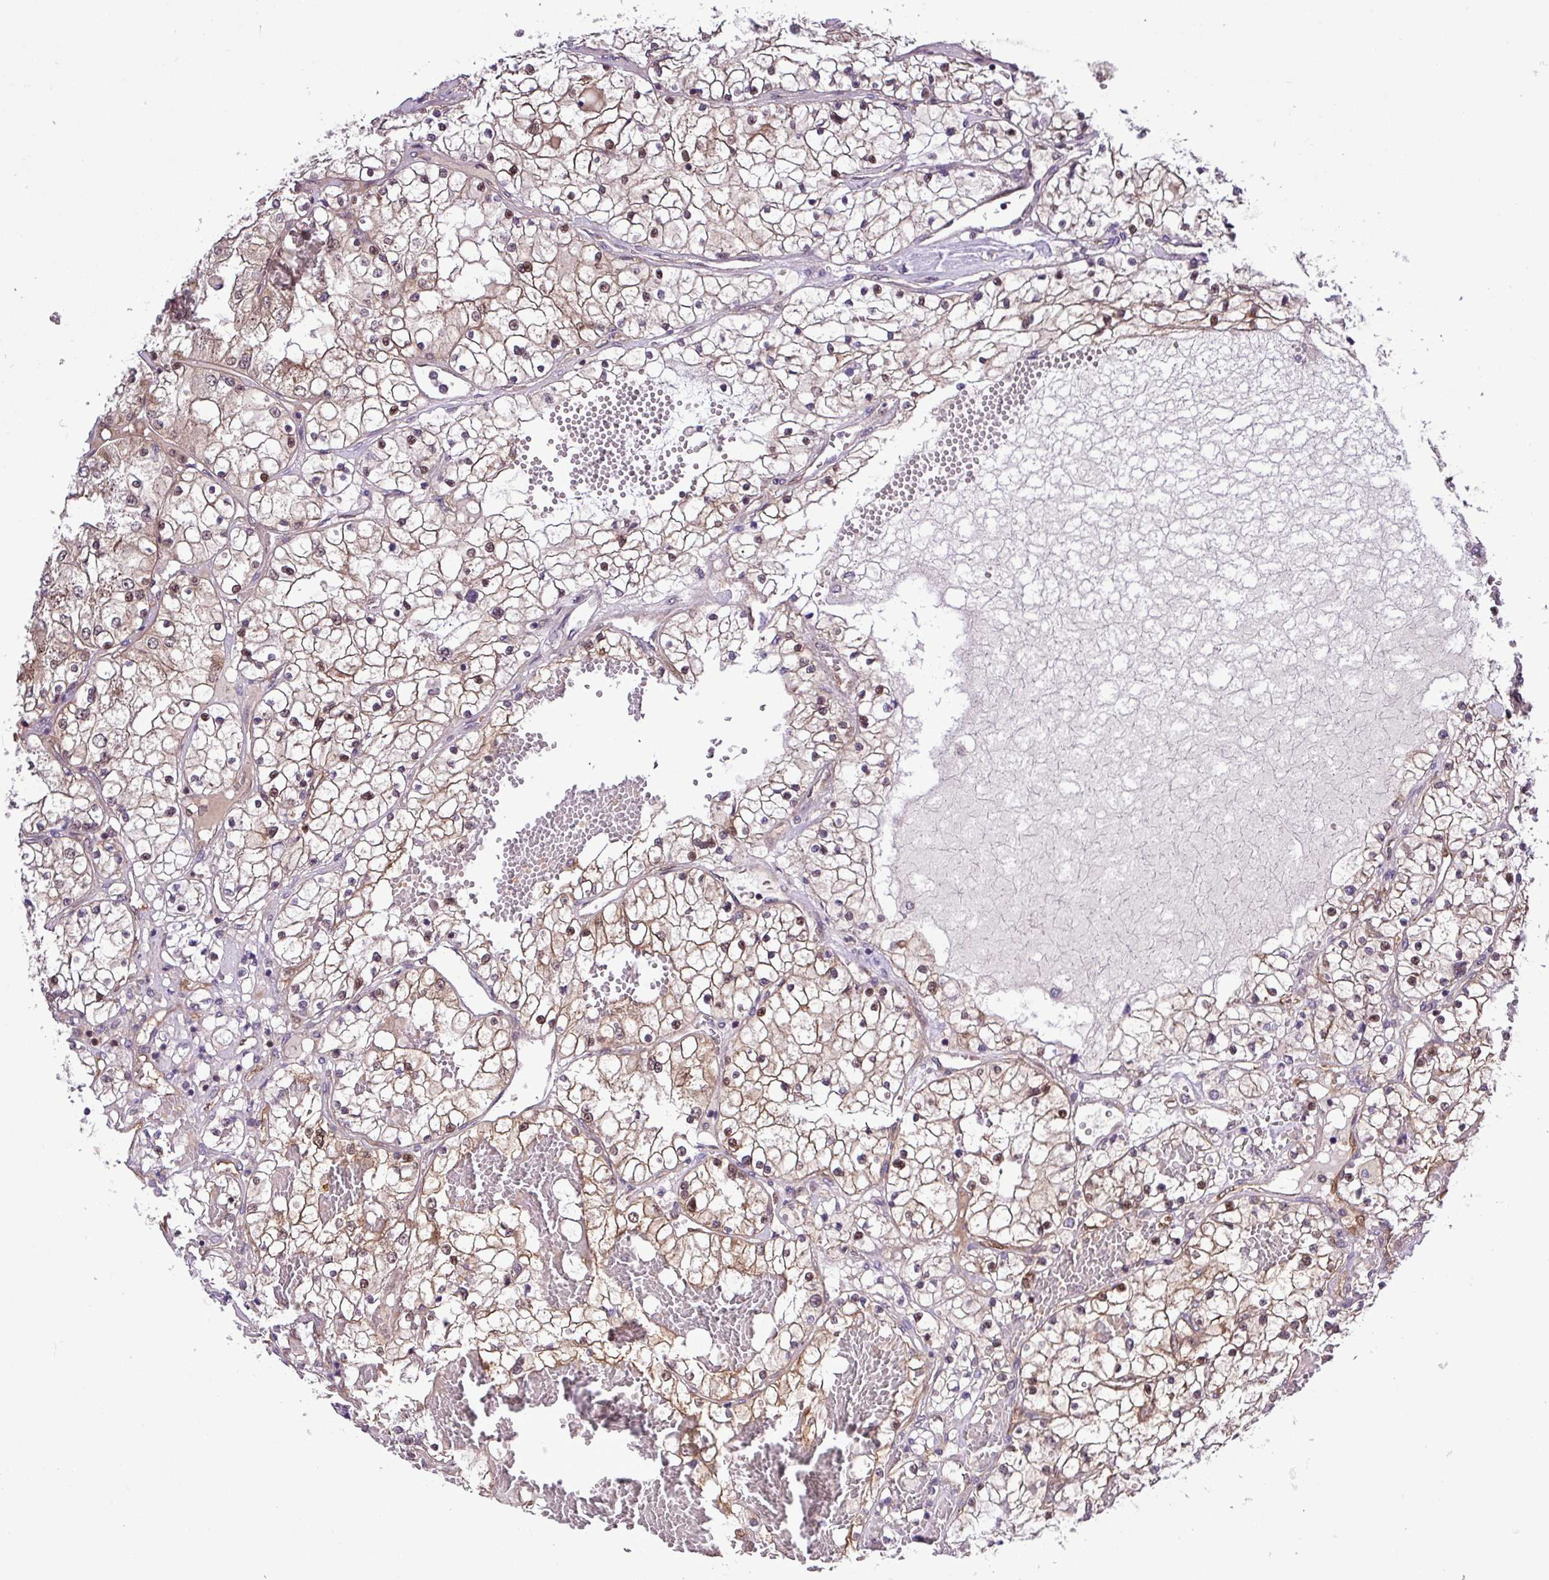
{"staining": {"intensity": "weak", "quantity": ">75%", "location": "cytoplasmic/membranous,nuclear"}, "tissue": "renal cancer", "cell_type": "Tumor cells", "image_type": "cancer", "snomed": [{"axis": "morphology", "description": "Normal tissue, NOS"}, {"axis": "morphology", "description": "Adenocarcinoma, NOS"}, {"axis": "topography", "description": "Kidney"}], "caption": "Adenocarcinoma (renal) was stained to show a protein in brown. There is low levels of weak cytoplasmic/membranous and nuclear staining in approximately >75% of tumor cells.", "gene": "CARHSP1", "patient": {"sex": "male", "age": 68}}